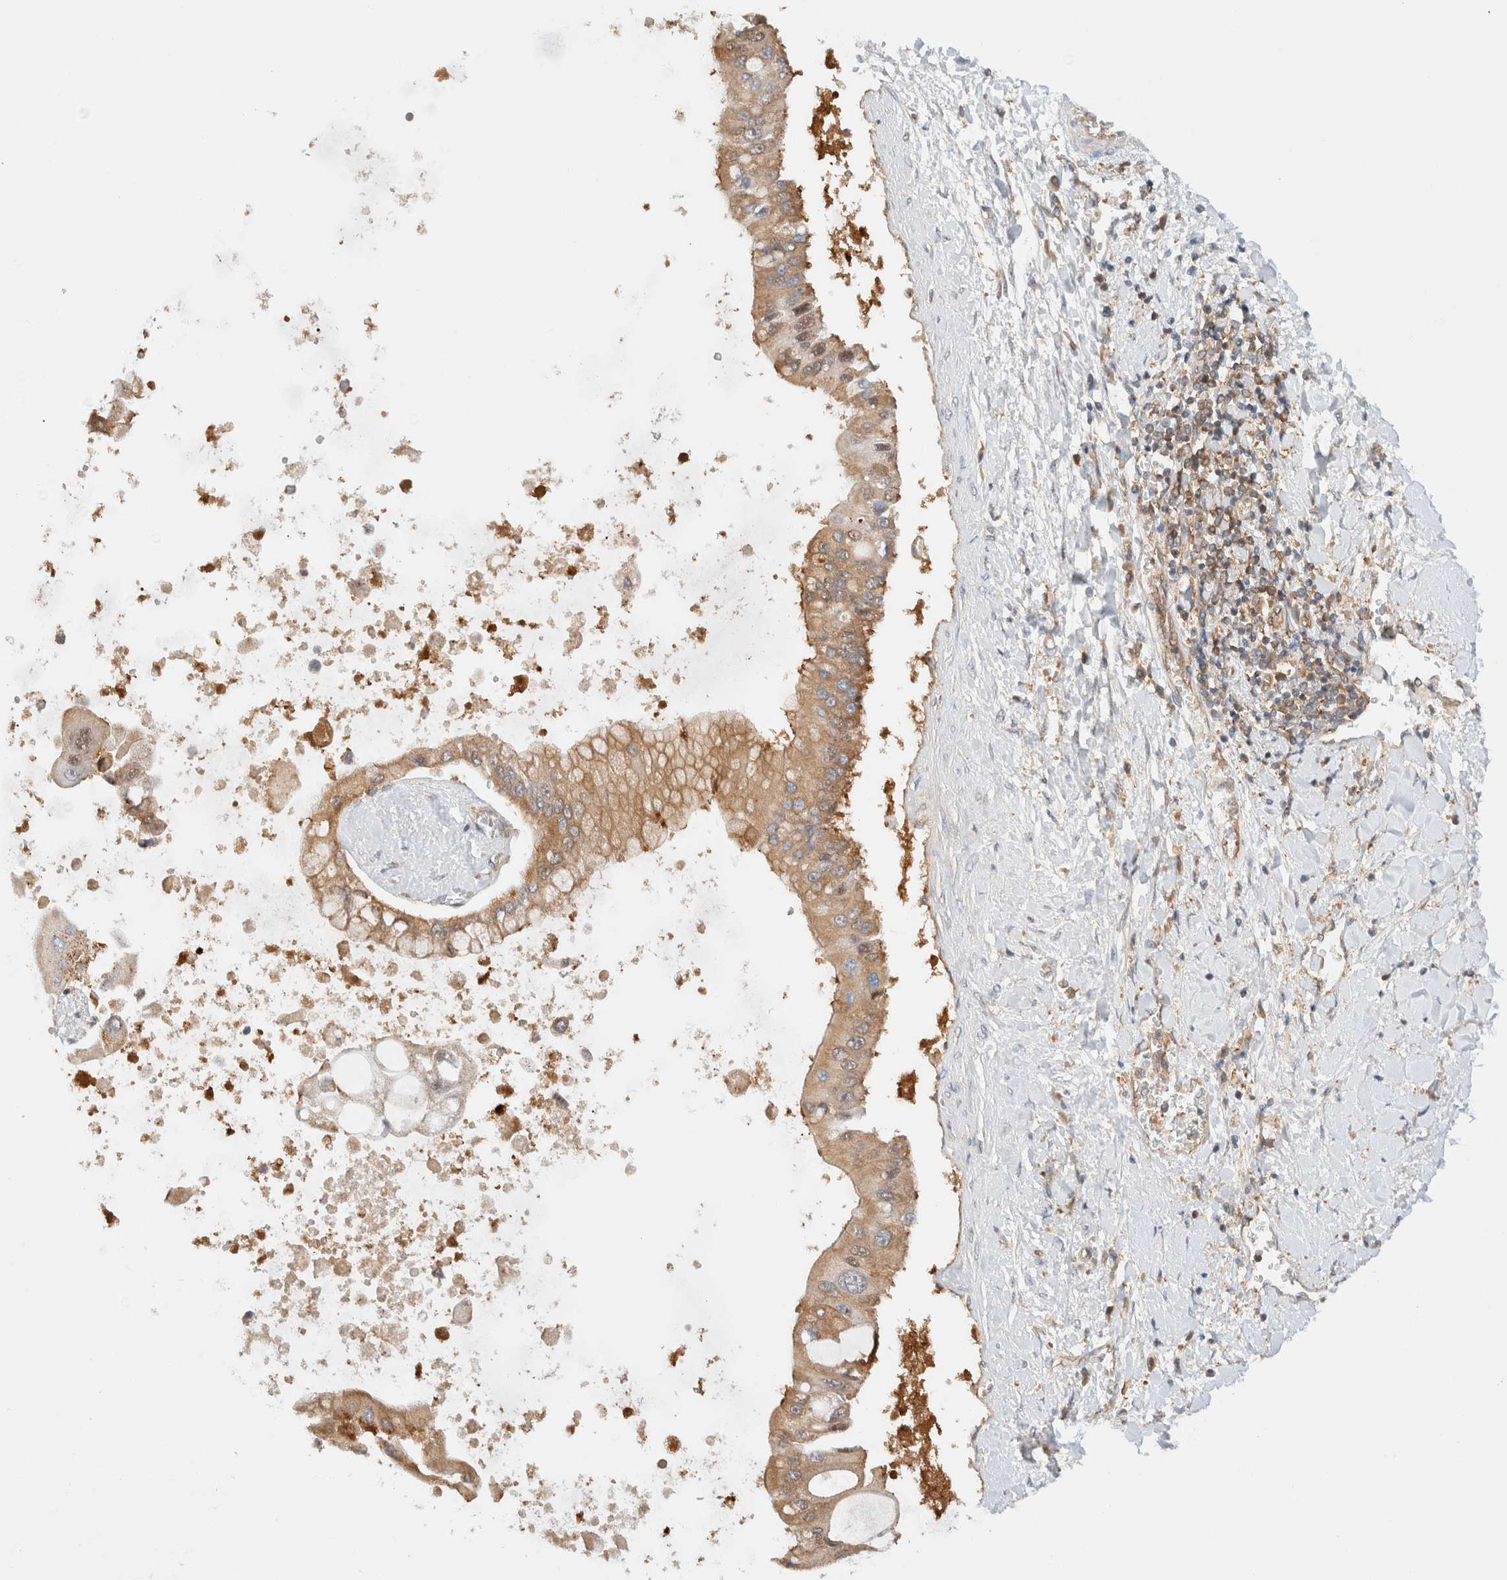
{"staining": {"intensity": "weak", "quantity": ">75%", "location": "cytoplasmic/membranous"}, "tissue": "liver cancer", "cell_type": "Tumor cells", "image_type": "cancer", "snomed": [{"axis": "morphology", "description": "Cholangiocarcinoma"}, {"axis": "topography", "description": "Liver"}], "caption": "Protein expression analysis of cholangiocarcinoma (liver) demonstrates weak cytoplasmic/membranous positivity in approximately >75% of tumor cells.", "gene": "RABEP1", "patient": {"sex": "male", "age": 50}}